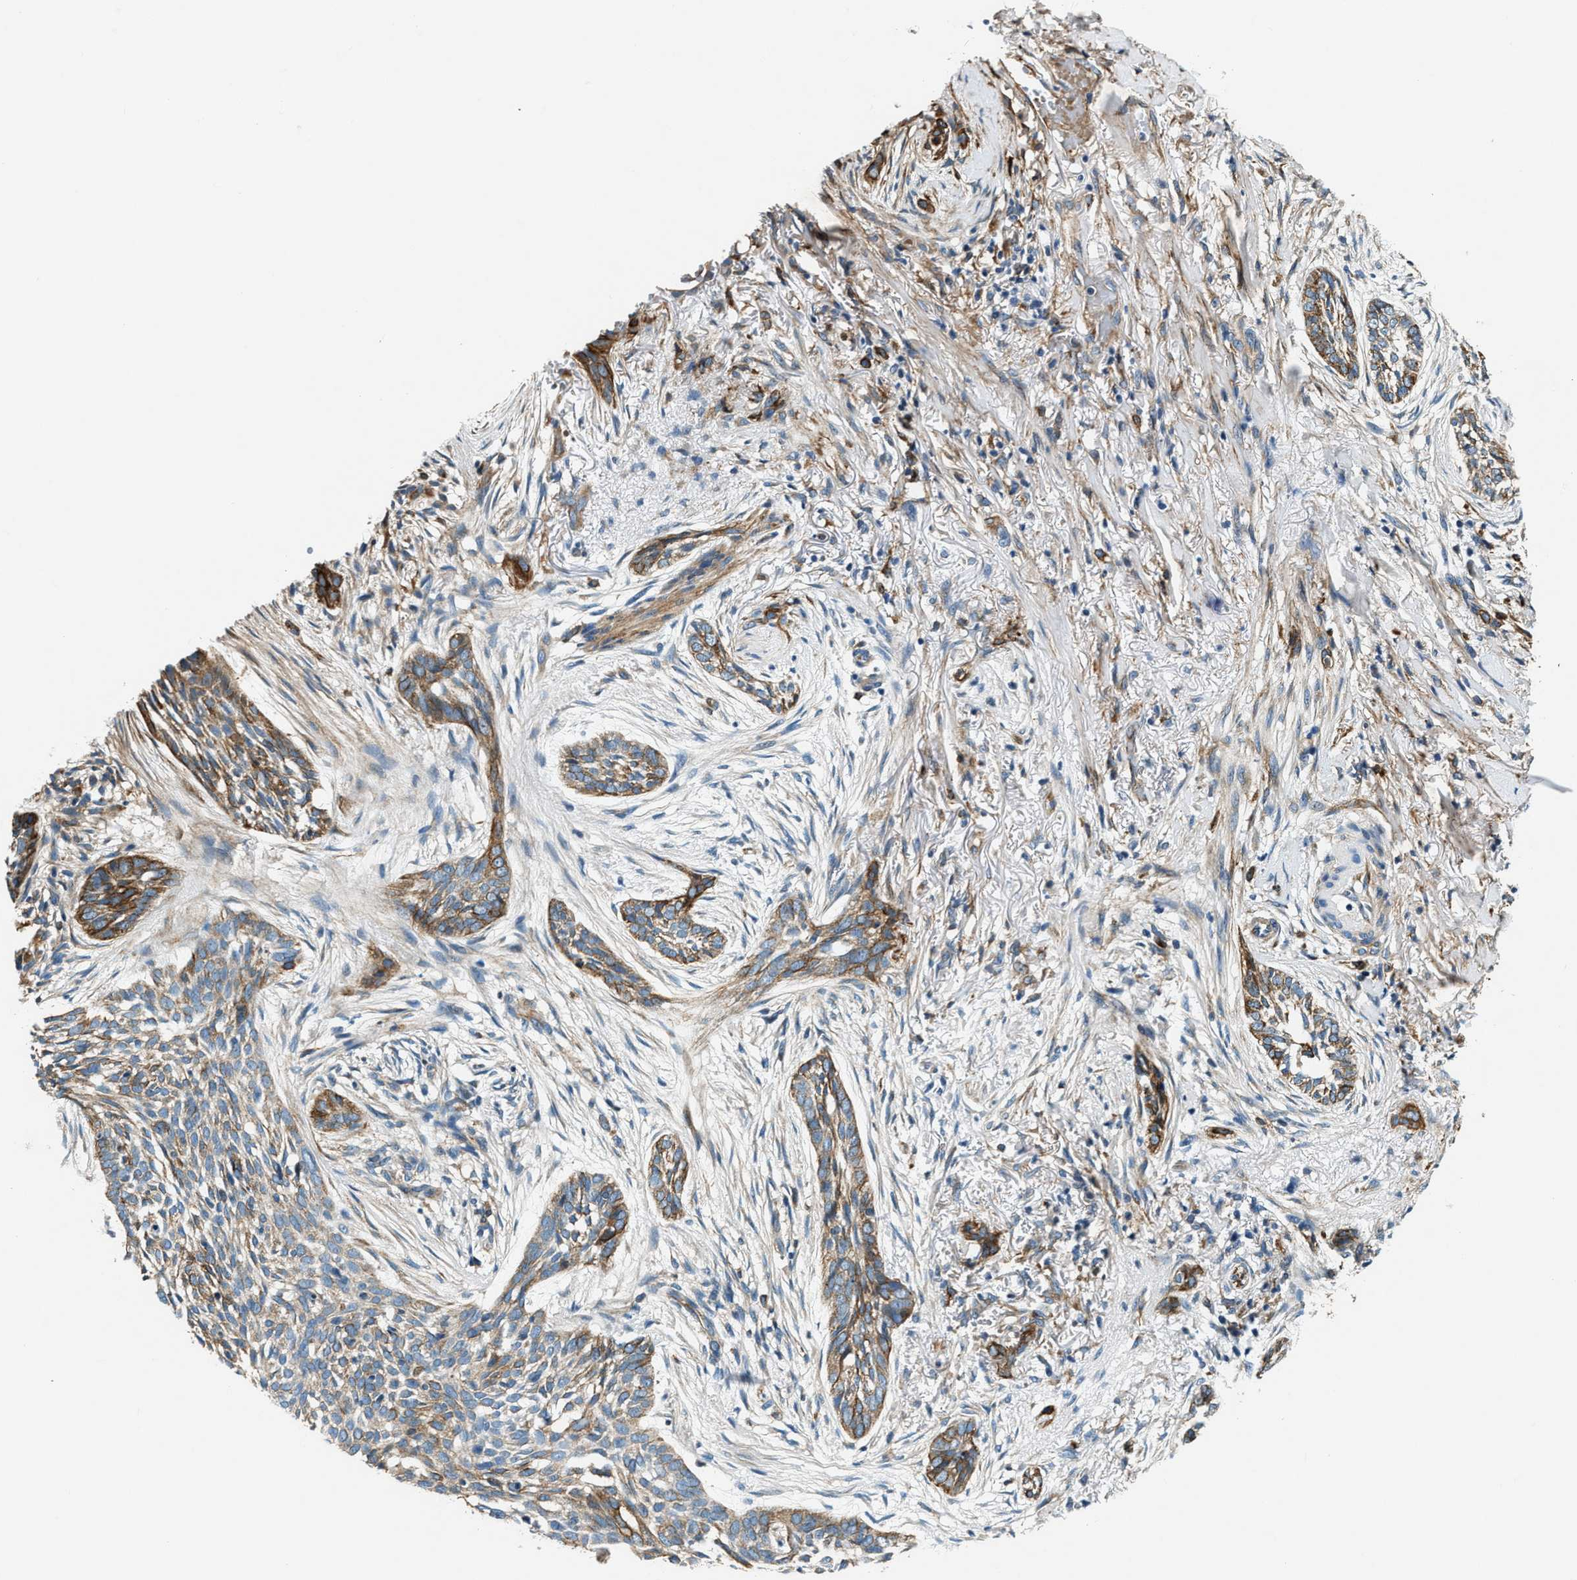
{"staining": {"intensity": "moderate", "quantity": ">75%", "location": "cytoplasmic/membranous"}, "tissue": "skin cancer", "cell_type": "Tumor cells", "image_type": "cancer", "snomed": [{"axis": "morphology", "description": "Basal cell carcinoma"}, {"axis": "topography", "description": "Skin"}], "caption": "Tumor cells demonstrate medium levels of moderate cytoplasmic/membranous staining in about >75% of cells in skin cancer. The staining is performed using DAB brown chromogen to label protein expression. The nuclei are counter-stained blue using hematoxylin.", "gene": "C2orf66", "patient": {"sex": "female", "age": 88}}